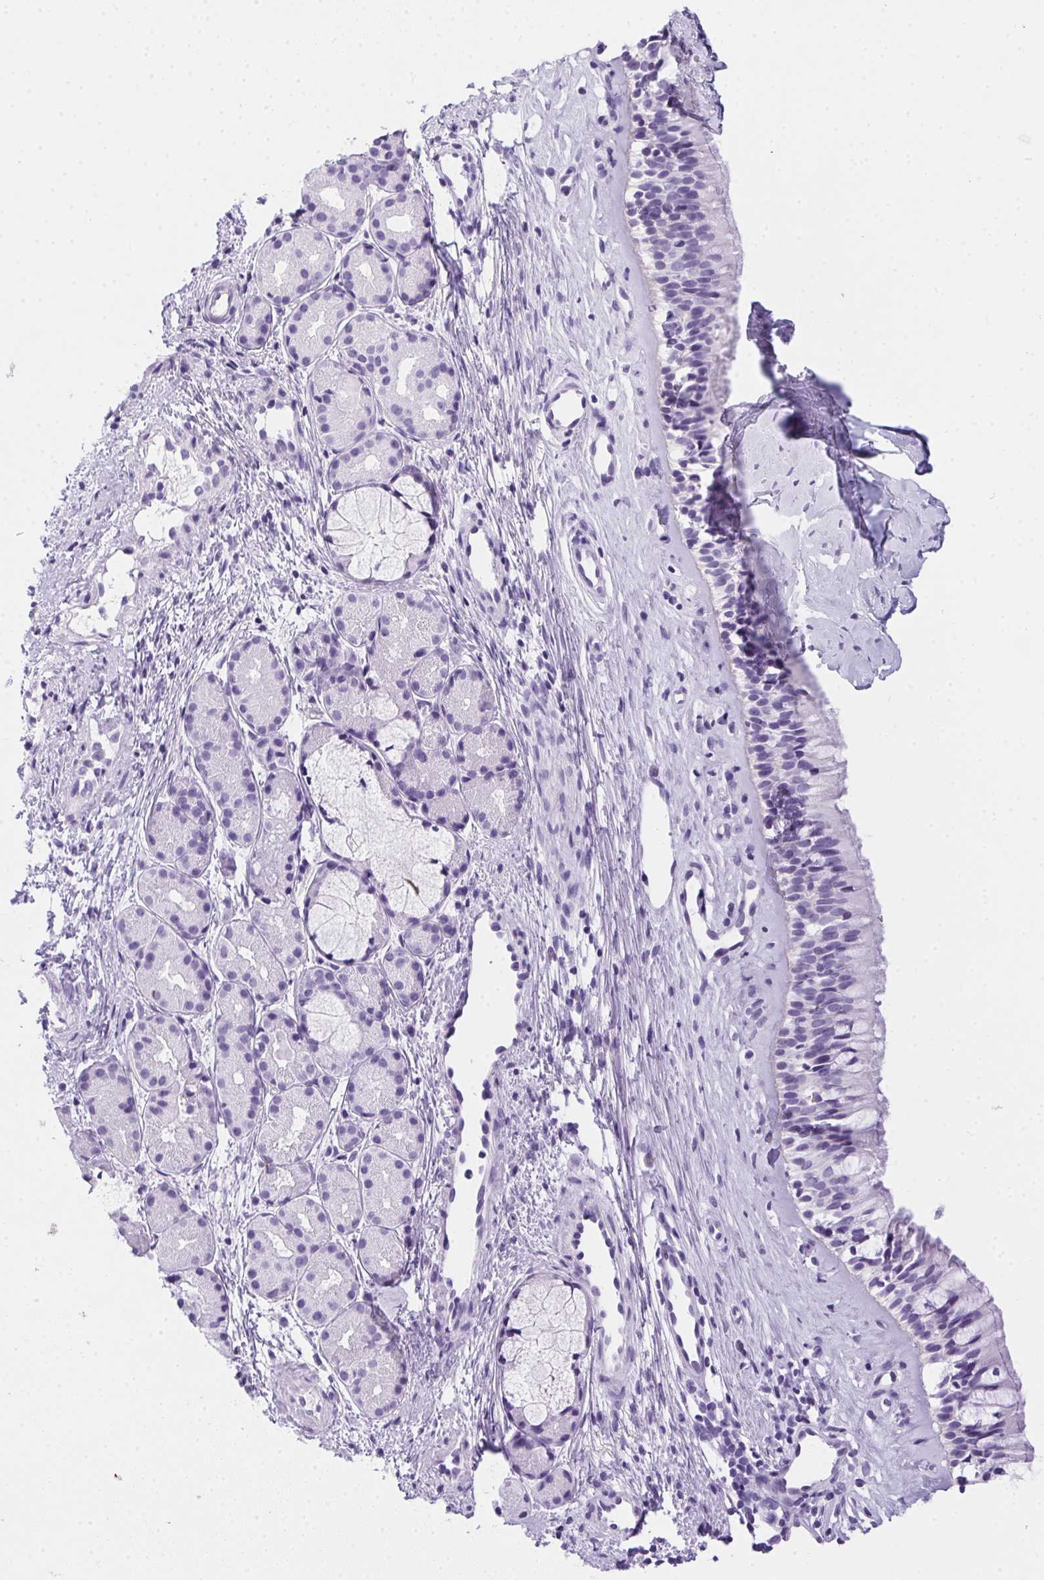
{"staining": {"intensity": "negative", "quantity": "none", "location": "none"}, "tissue": "nasopharynx", "cell_type": "Respiratory epithelial cells", "image_type": "normal", "snomed": [{"axis": "morphology", "description": "Normal tissue, NOS"}, {"axis": "topography", "description": "Nasopharynx"}], "caption": "Immunohistochemical staining of benign nasopharynx demonstrates no significant expression in respiratory epithelial cells.", "gene": "SPACA5B", "patient": {"sex": "female", "age": 52}}